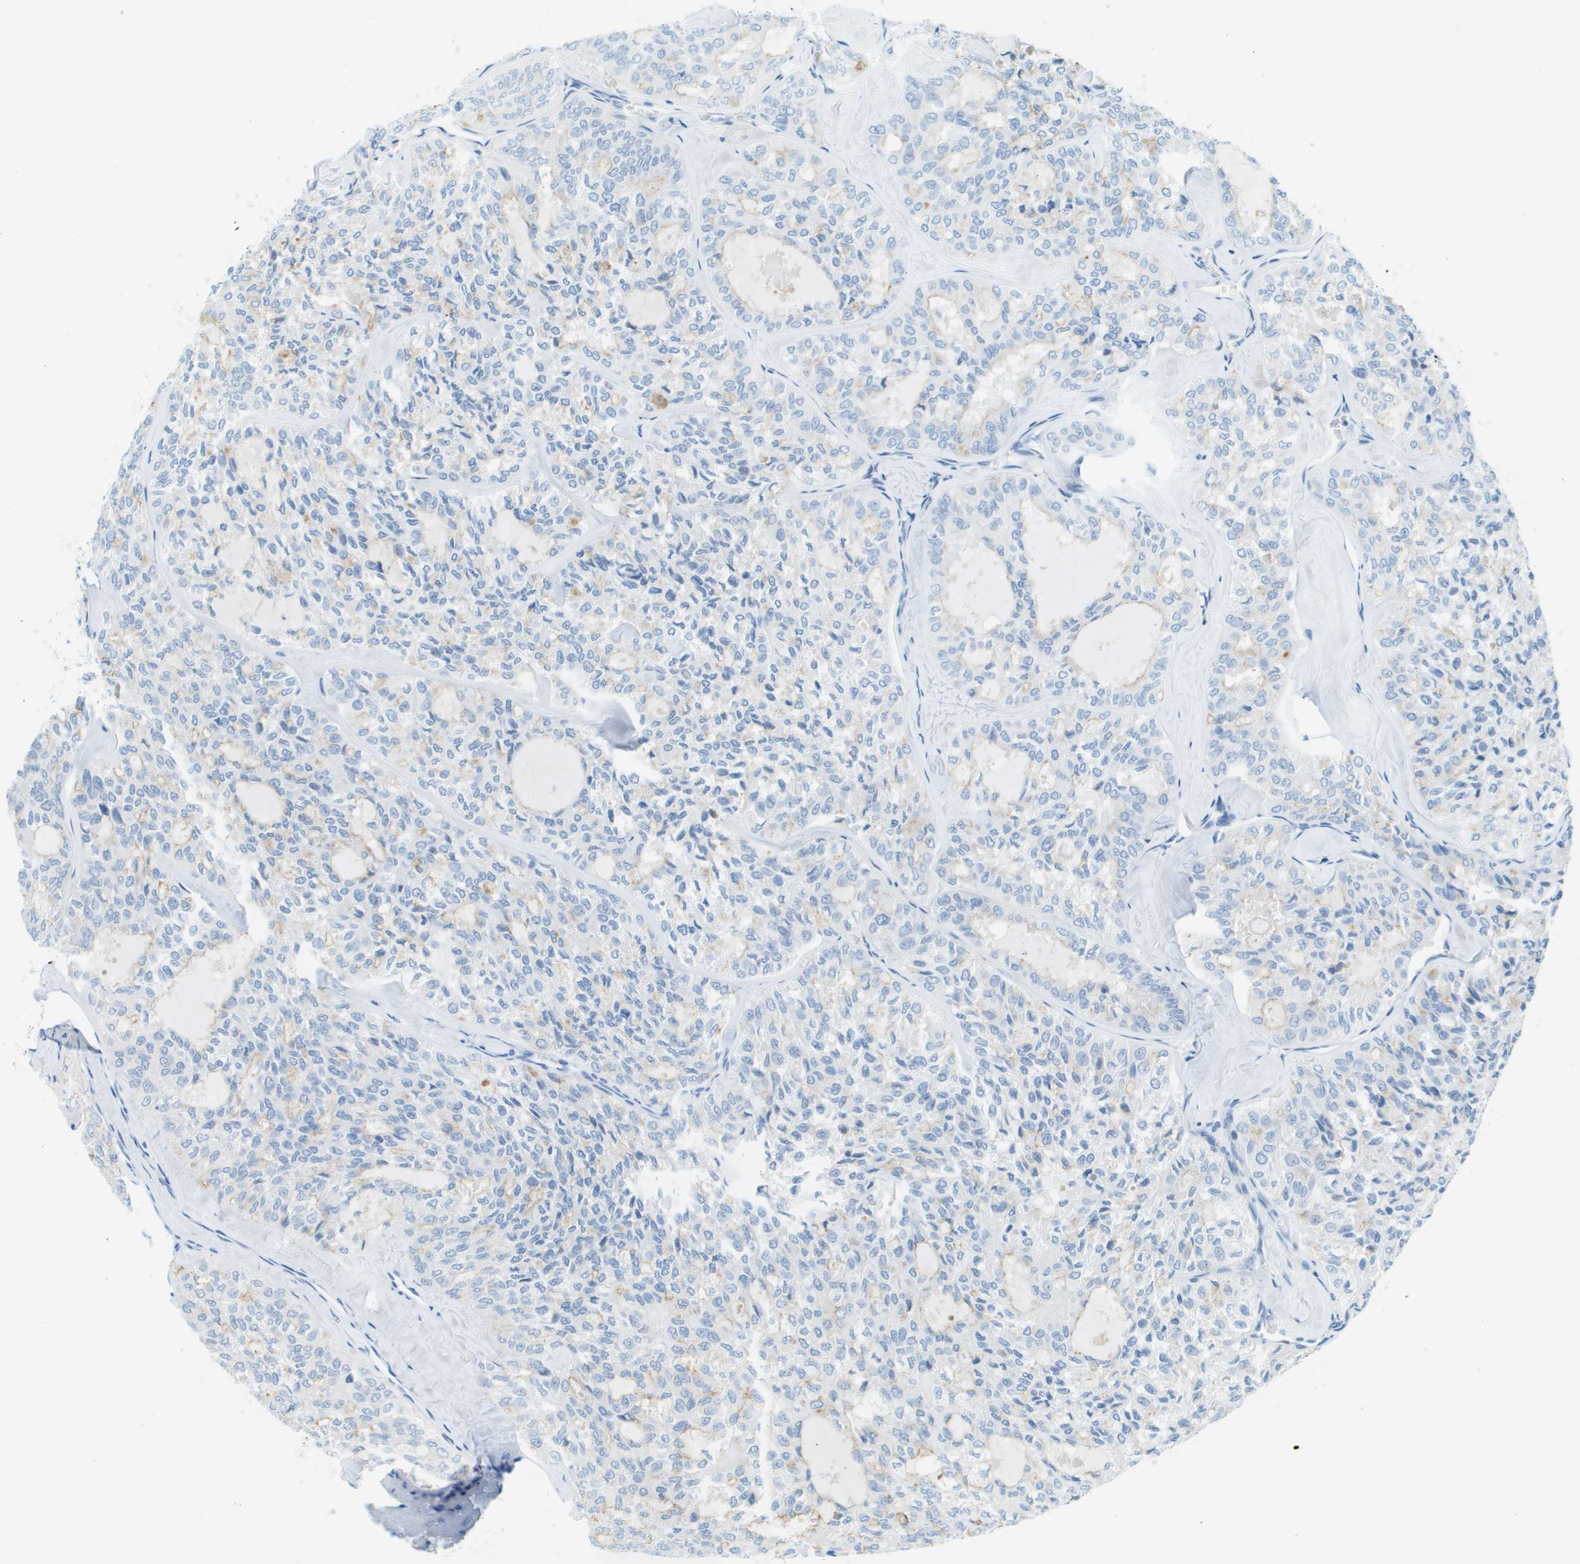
{"staining": {"intensity": "negative", "quantity": "none", "location": "none"}, "tissue": "thyroid cancer", "cell_type": "Tumor cells", "image_type": "cancer", "snomed": [{"axis": "morphology", "description": "Follicular adenoma carcinoma, NOS"}, {"axis": "topography", "description": "Thyroid gland"}], "caption": "IHC histopathology image of thyroid cancer (follicular adenoma carcinoma) stained for a protein (brown), which shows no expression in tumor cells.", "gene": "CDHR2", "patient": {"sex": "male", "age": 75}}